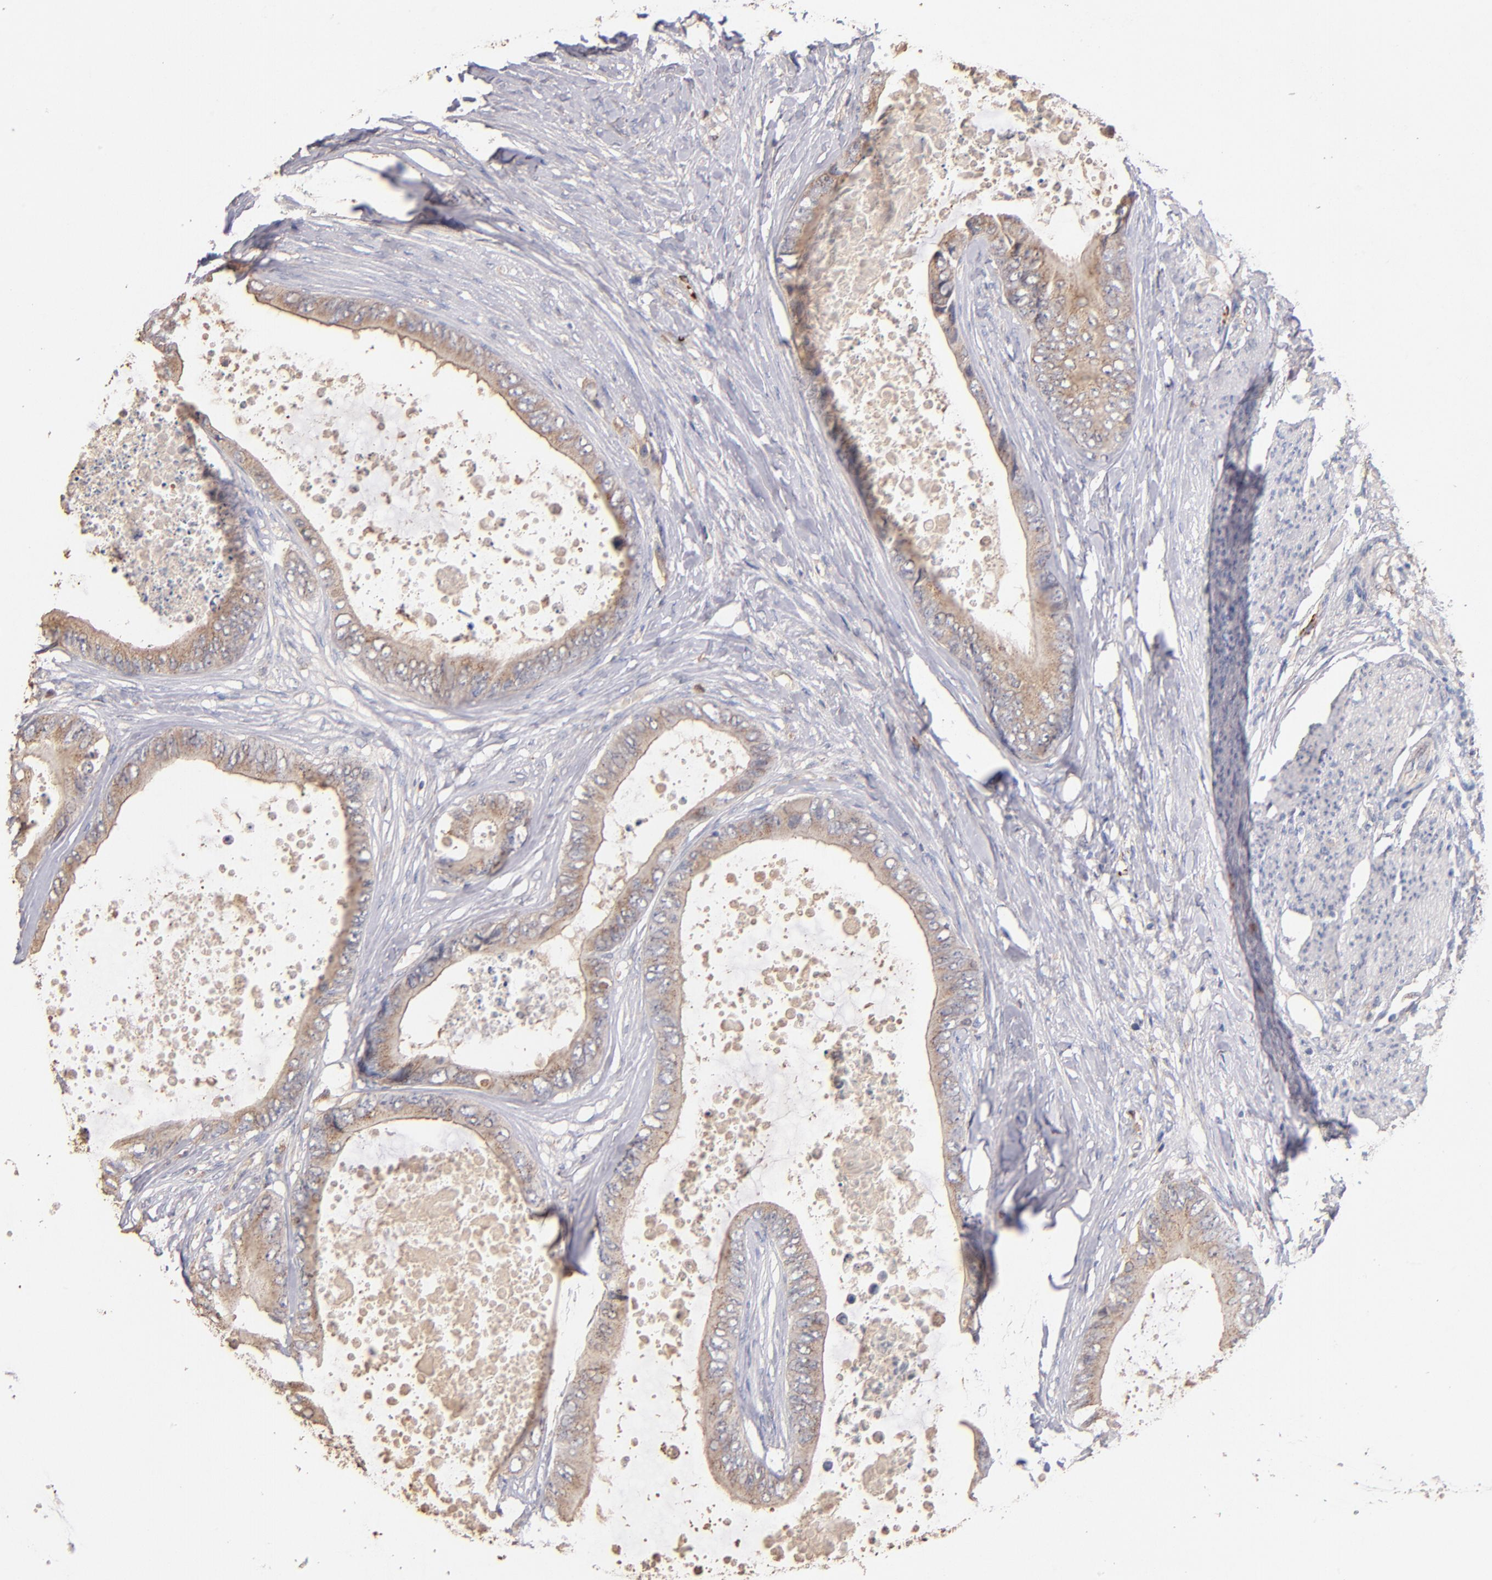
{"staining": {"intensity": "weak", "quantity": ">75%", "location": "cytoplasmic/membranous"}, "tissue": "colorectal cancer", "cell_type": "Tumor cells", "image_type": "cancer", "snomed": [{"axis": "morphology", "description": "Normal tissue, NOS"}, {"axis": "morphology", "description": "Adenocarcinoma, NOS"}, {"axis": "topography", "description": "Rectum"}, {"axis": "topography", "description": "Peripheral nerve tissue"}], "caption": "Immunohistochemical staining of human colorectal cancer (adenocarcinoma) displays low levels of weak cytoplasmic/membranous protein expression in approximately >75% of tumor cells.", "gene": "RO60", "patient": {"sex": "female", "age": 77}}